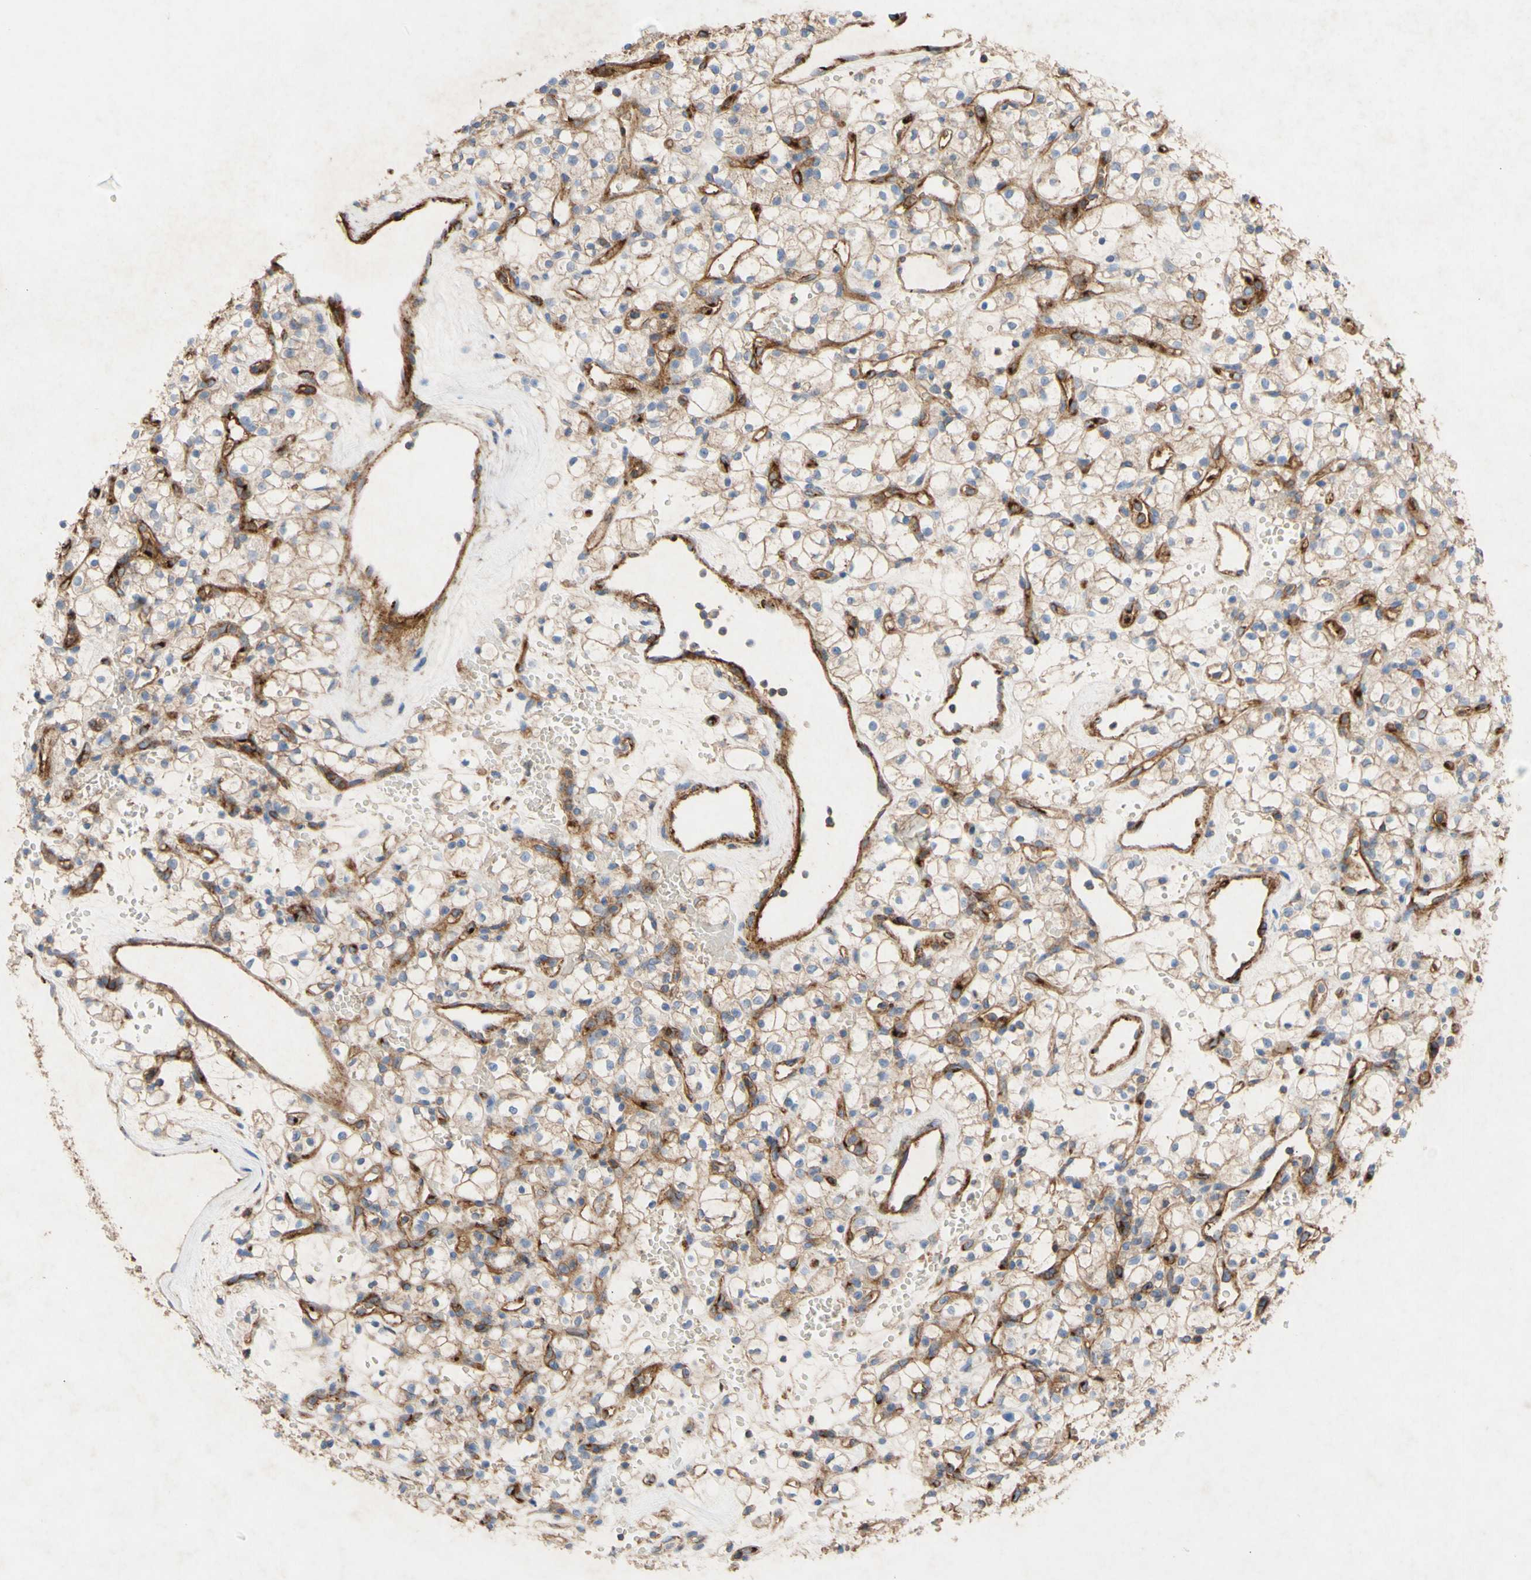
{"staining": {"intensity": "weak", "quantity": ">75%", "location": "cytoplasmic/membranous"}, "tissue": "renal cancer", "cell_type": "Tumor cells", "image_type": "cancer", "snomed": [{"axis": "morphology", "description": "Adenocarcinoma, NOS"}, {"axis": "topography", "description": "Kidney"}], "caption": "A low amount of weak cytoplasmic/membranous positivity is identified in about >75% of tumor cells in renal cancer tissue.", "gene": "ATP2A3", "patient": {"sex": "female", "age": 60}}